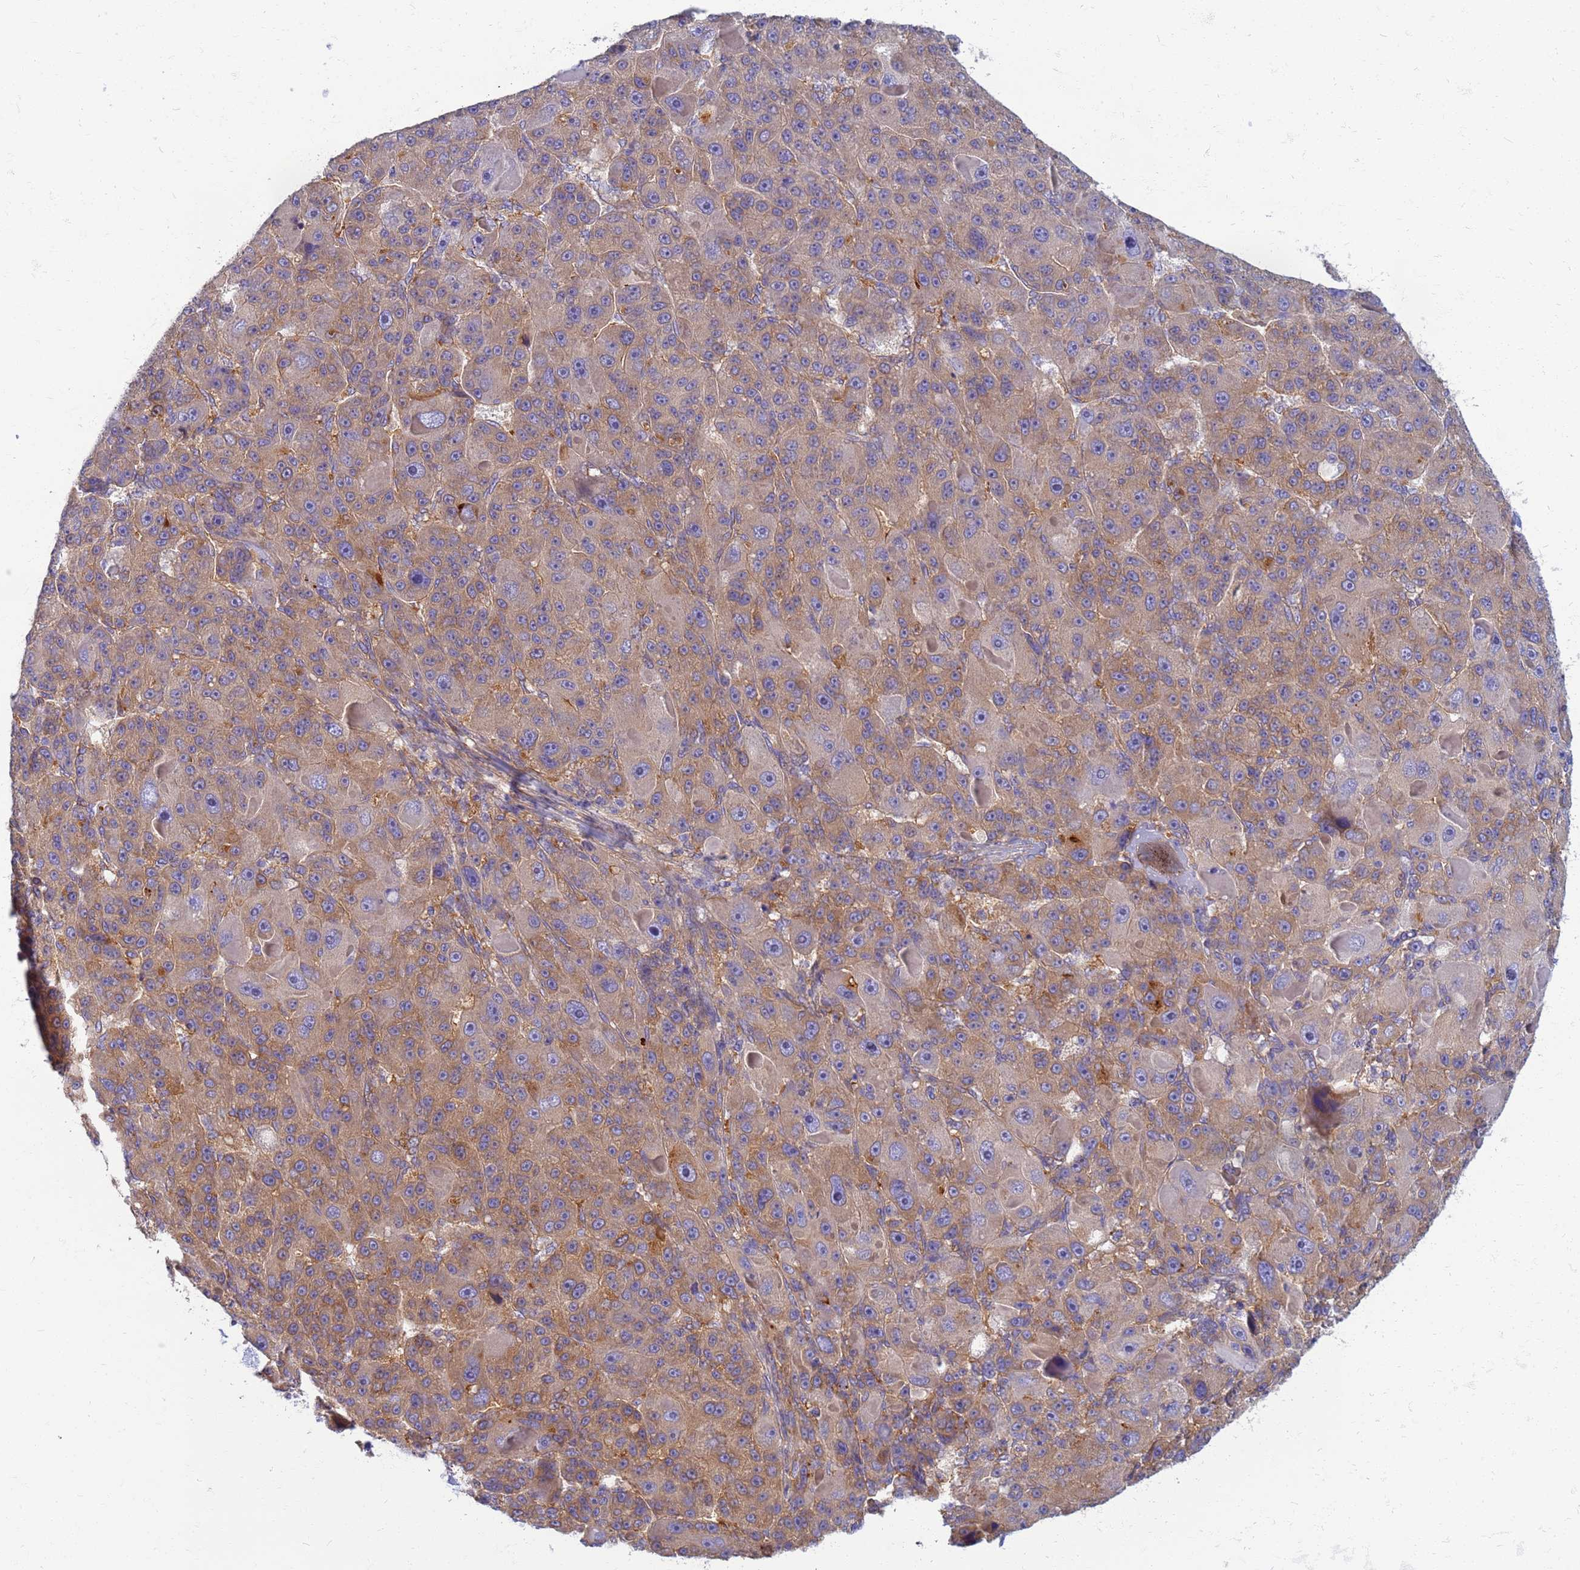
{"staining": {"intensity": "weak", "quantity": ">75%", "location": "cytoplasmic/membranous"}, "tissue": "liver cancer", "cell_type": "Tumor cells", "image_type": "cancer", "snomed": [{"axis": "morphology", "description": "Carcinoma, Hepatocellular, NOS"}, {"axis": "topography", "description": "Liver"}], "caption": "Tumor cells reveal low levels of weak cytoplasmic/membranous staining in approximately >75% of cells in liver cancer.", "gene": "EEA1", "patient": {"sex": "male", "age": 76}}